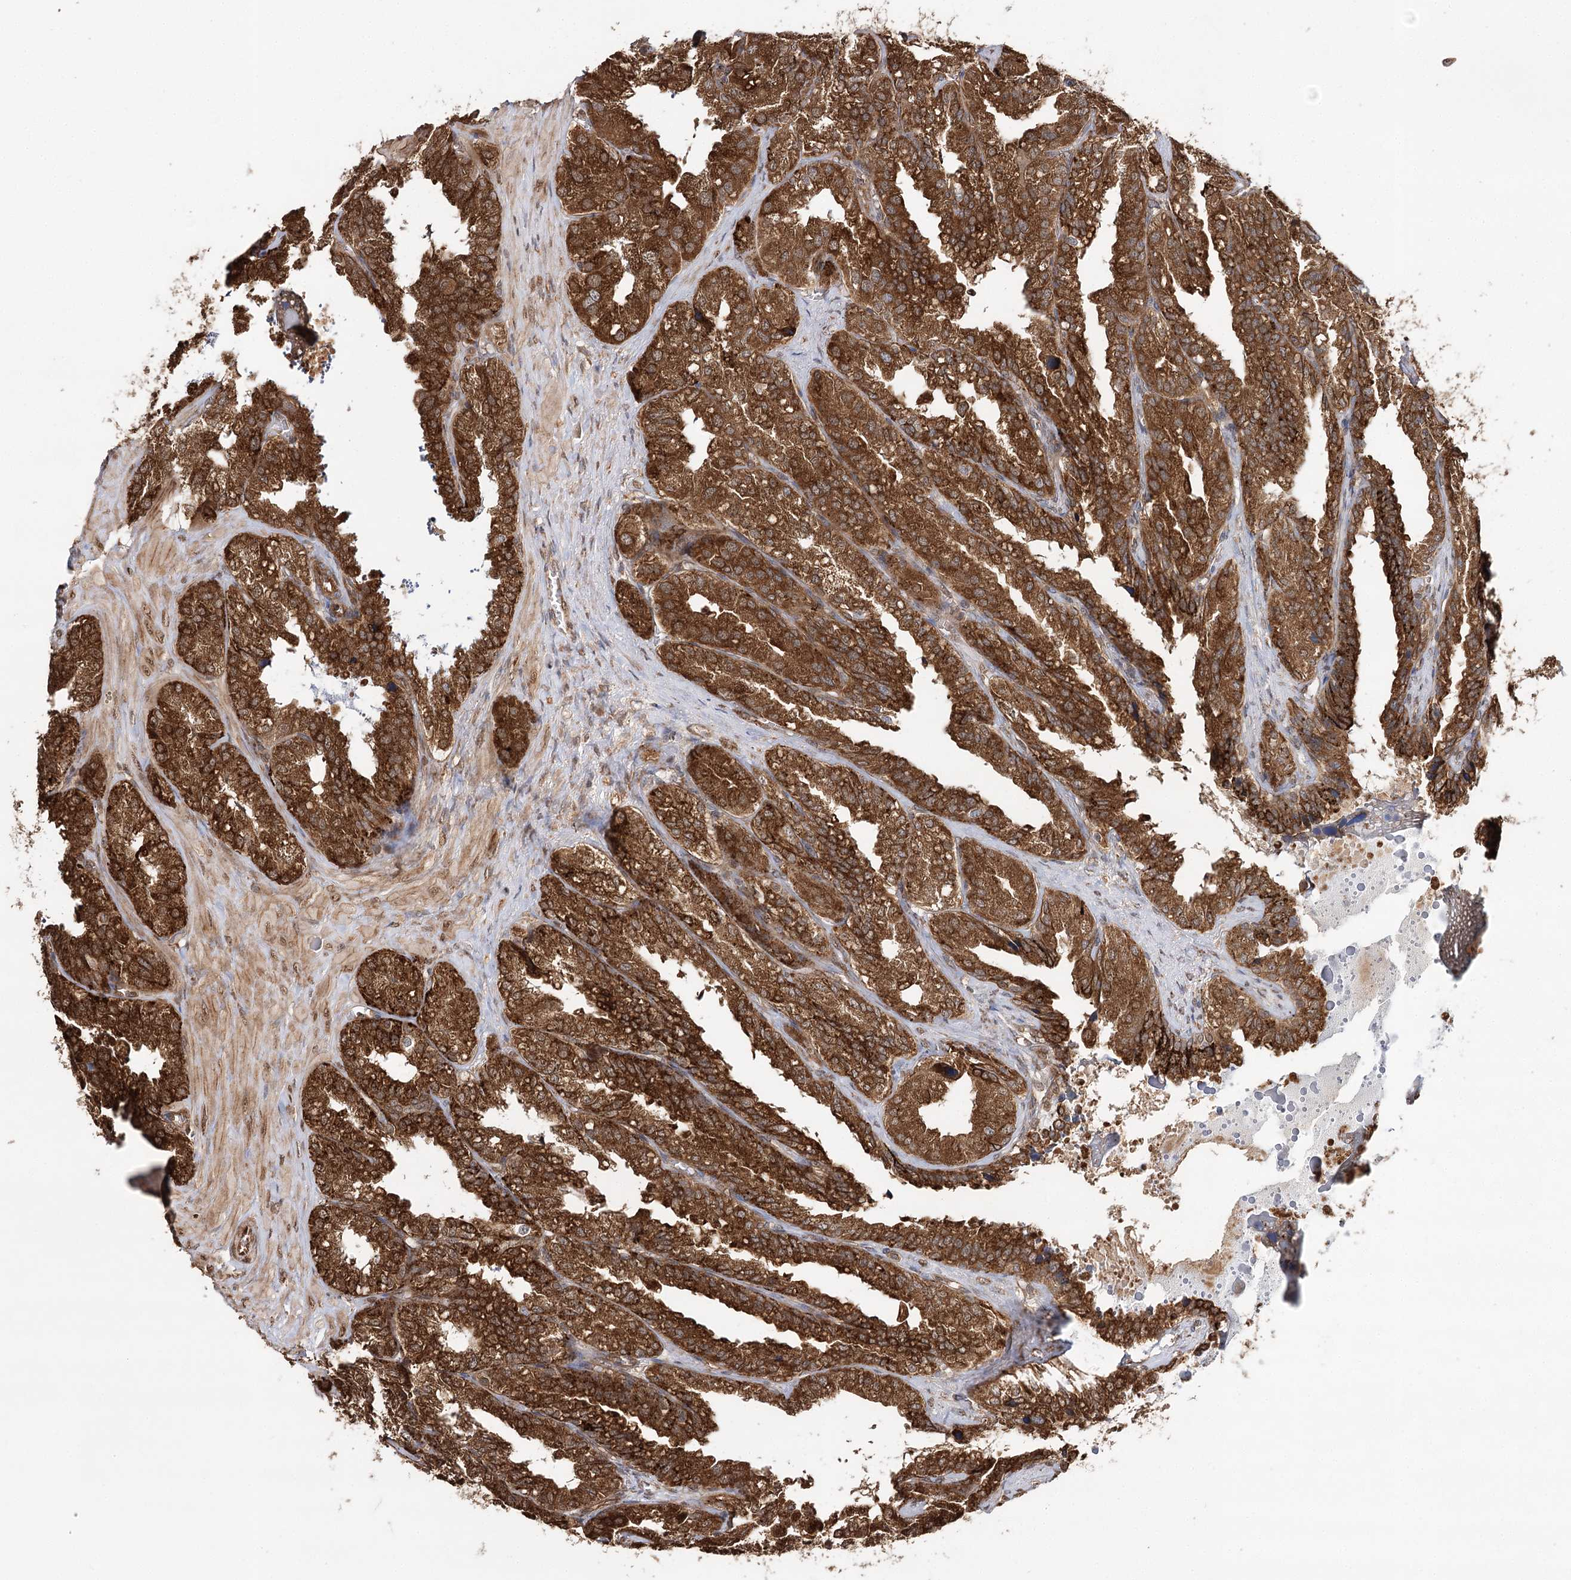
{"staining": {"intensity": "strong", "quantity": ">75%", "location": "cytoplasmic/membranous"}, "tissue": "seminal vesicle", "cell_type": "Glandular cells", "image_type": "normal", "snomed": [{"axis": "morphology", "description": "Normal tissue, NOS"}, {"axis": "topography", "description": "Prostate"}, {"axis": "topography", "description": "Seminal veicle"}], "caption": "An IHC photomicrograph of benign tissue is shown. Protein staining in brown highlights strong cytoplasmic/membranous positivity in seminal vesicle within glandular cells.", "gene": "DNAJB14", "patient": {"sex": "male", "age": 51}}